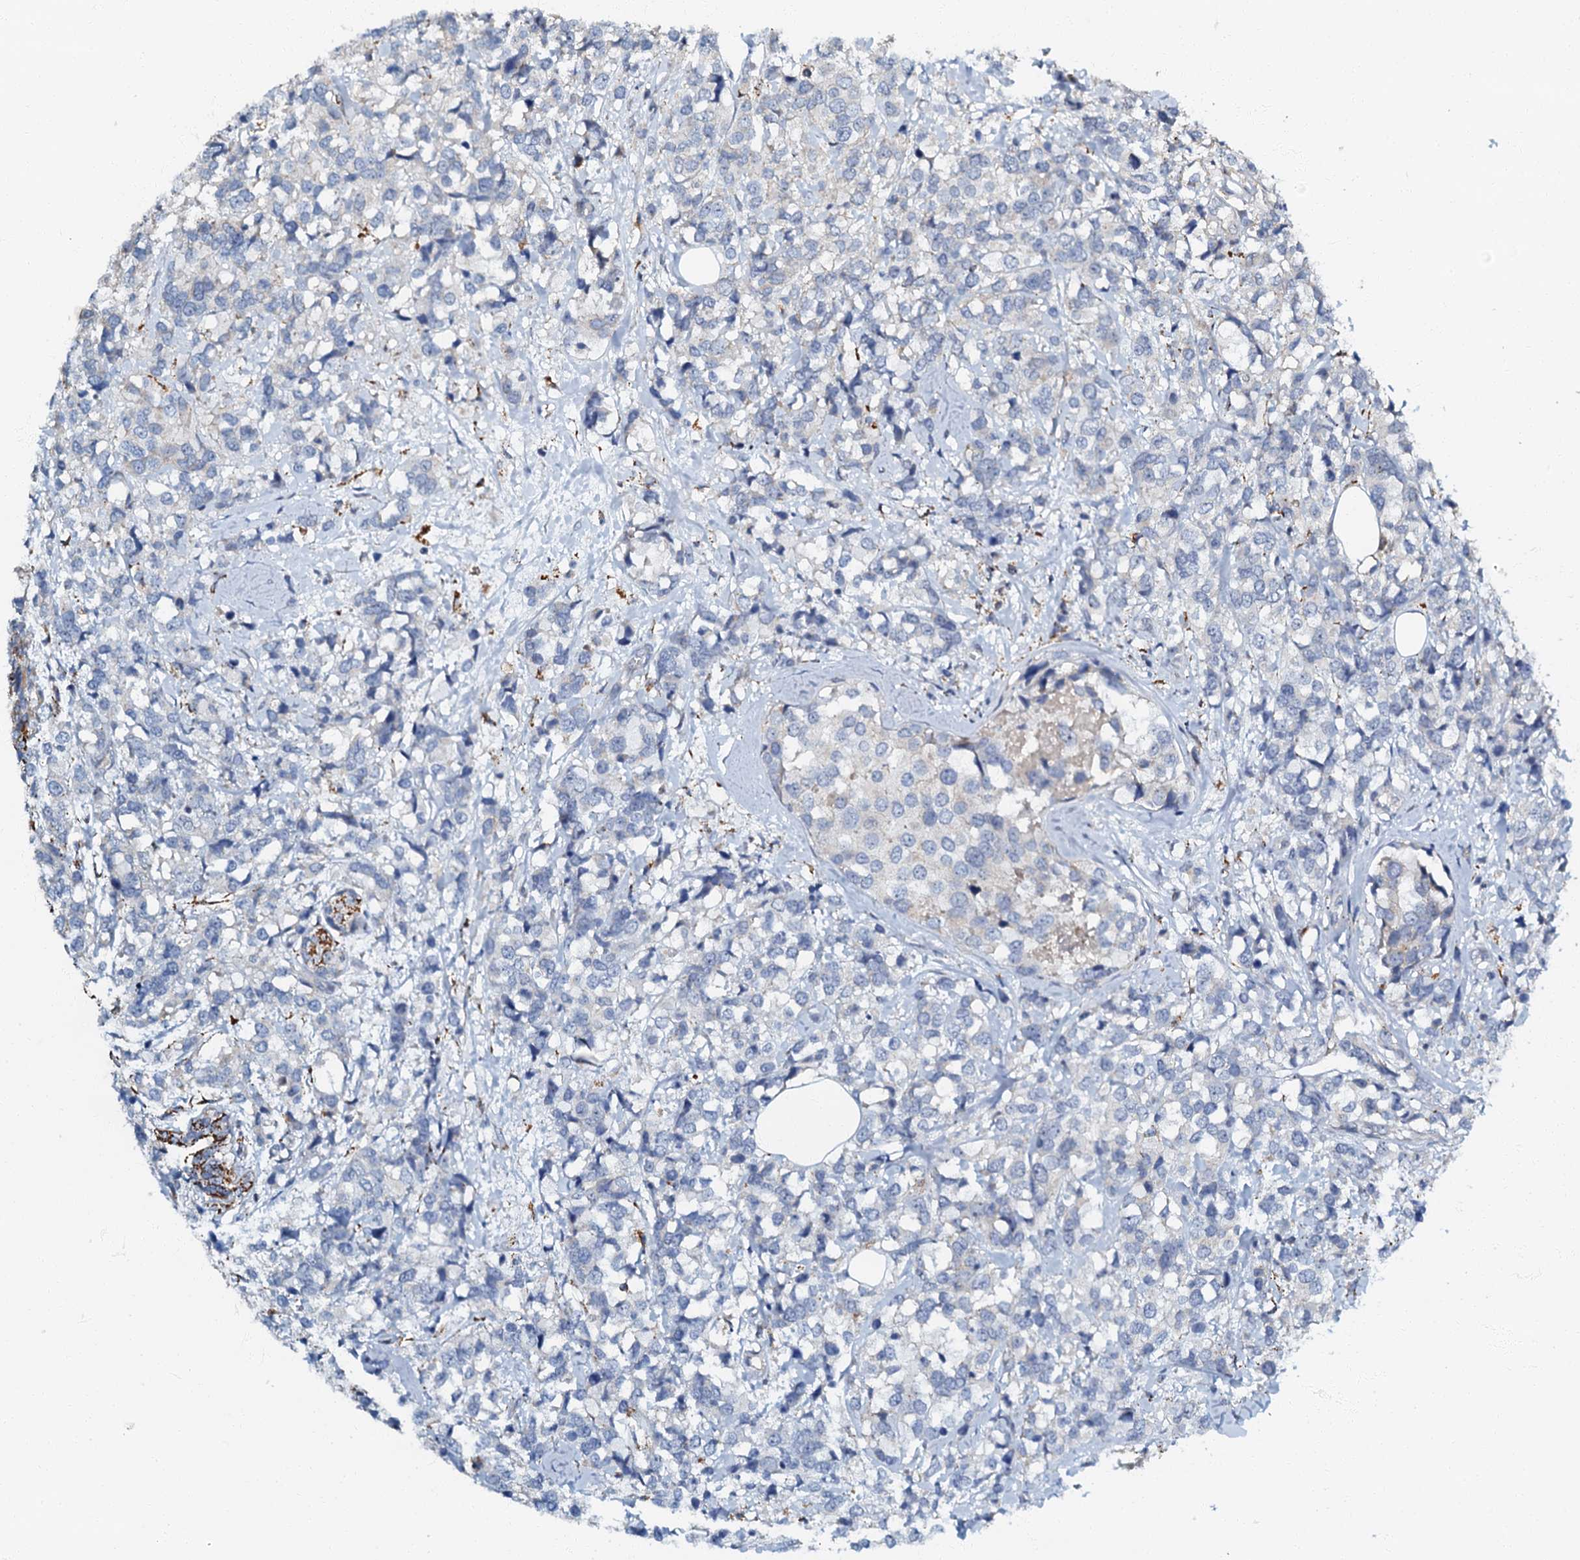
{"staining": {"intensity": "negative", "quantity": "none", "location": "none"}, "tissue": "breast cancer", "cell_type": "Tumor cells", "image_type": "cancer", "snomed": [{"axis": "morphology", "description": "Lobular carcinoma"}, {"axis": "topography", "description": "Breast"}], "caption": "IHC of human breast lobular carcinoma demonstrates no positivity in tumor cells.", "gene": "OLAH", "patient": {"sex": "female", "age": 59}}